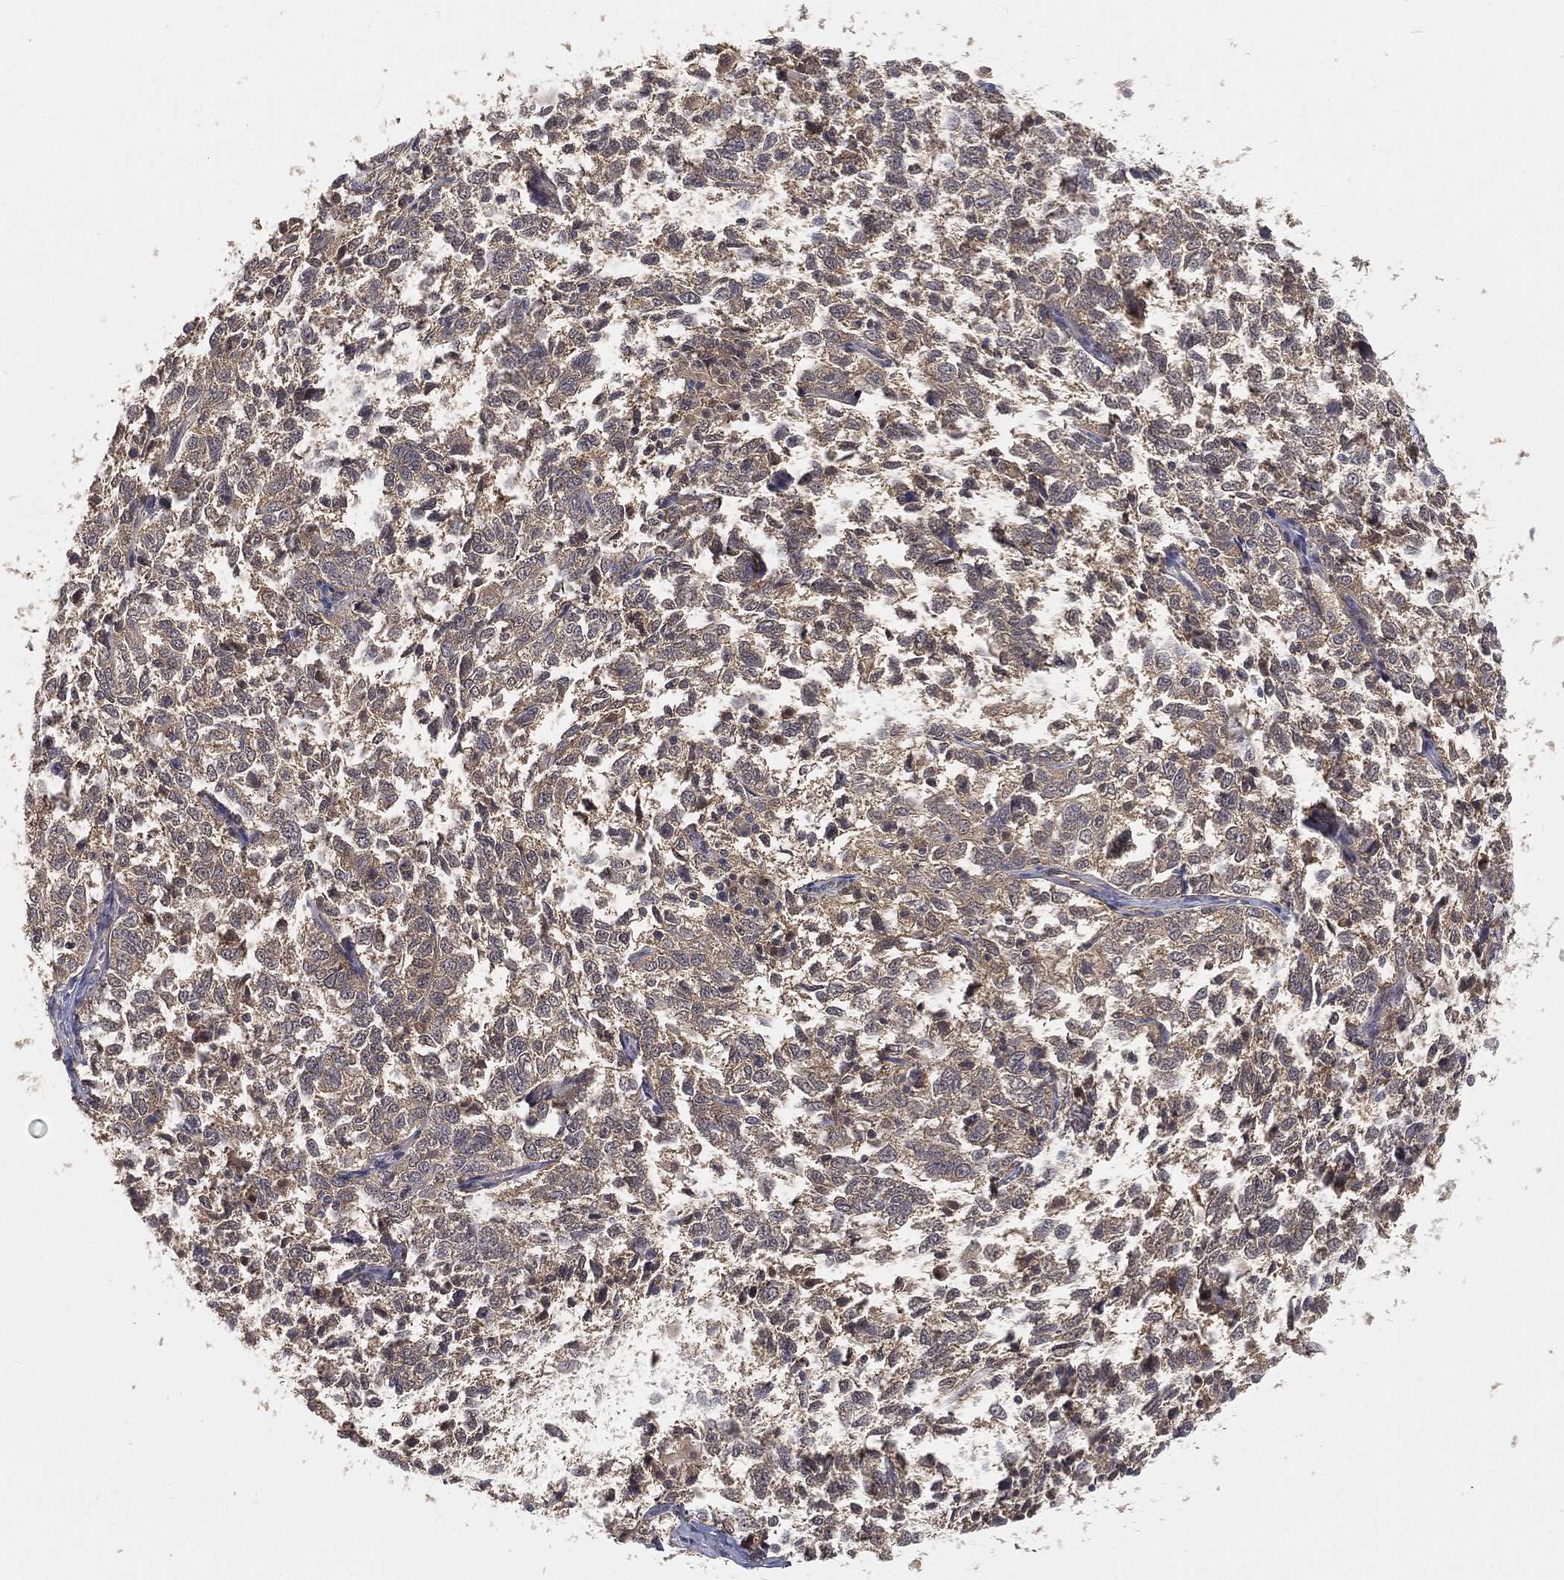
{"staining": {"intensity": "negative", "quantity": "none", "location": "none"}, "tissue": "ovarian cancer", "cell_type": "Tumor cells", "image_type": "cancer", "snomed": [{"axis": "morphology", "description": "Cystadenocarcinoma, serous, NOS"}, {"axis": "topography", "description": "Ovary"}], "caption": "Ovarian cancer stained for a protein using IHC shows no staining tumor cells.", "gene": "MAPK1", "patient": {"sex": "female", "age": 71}}